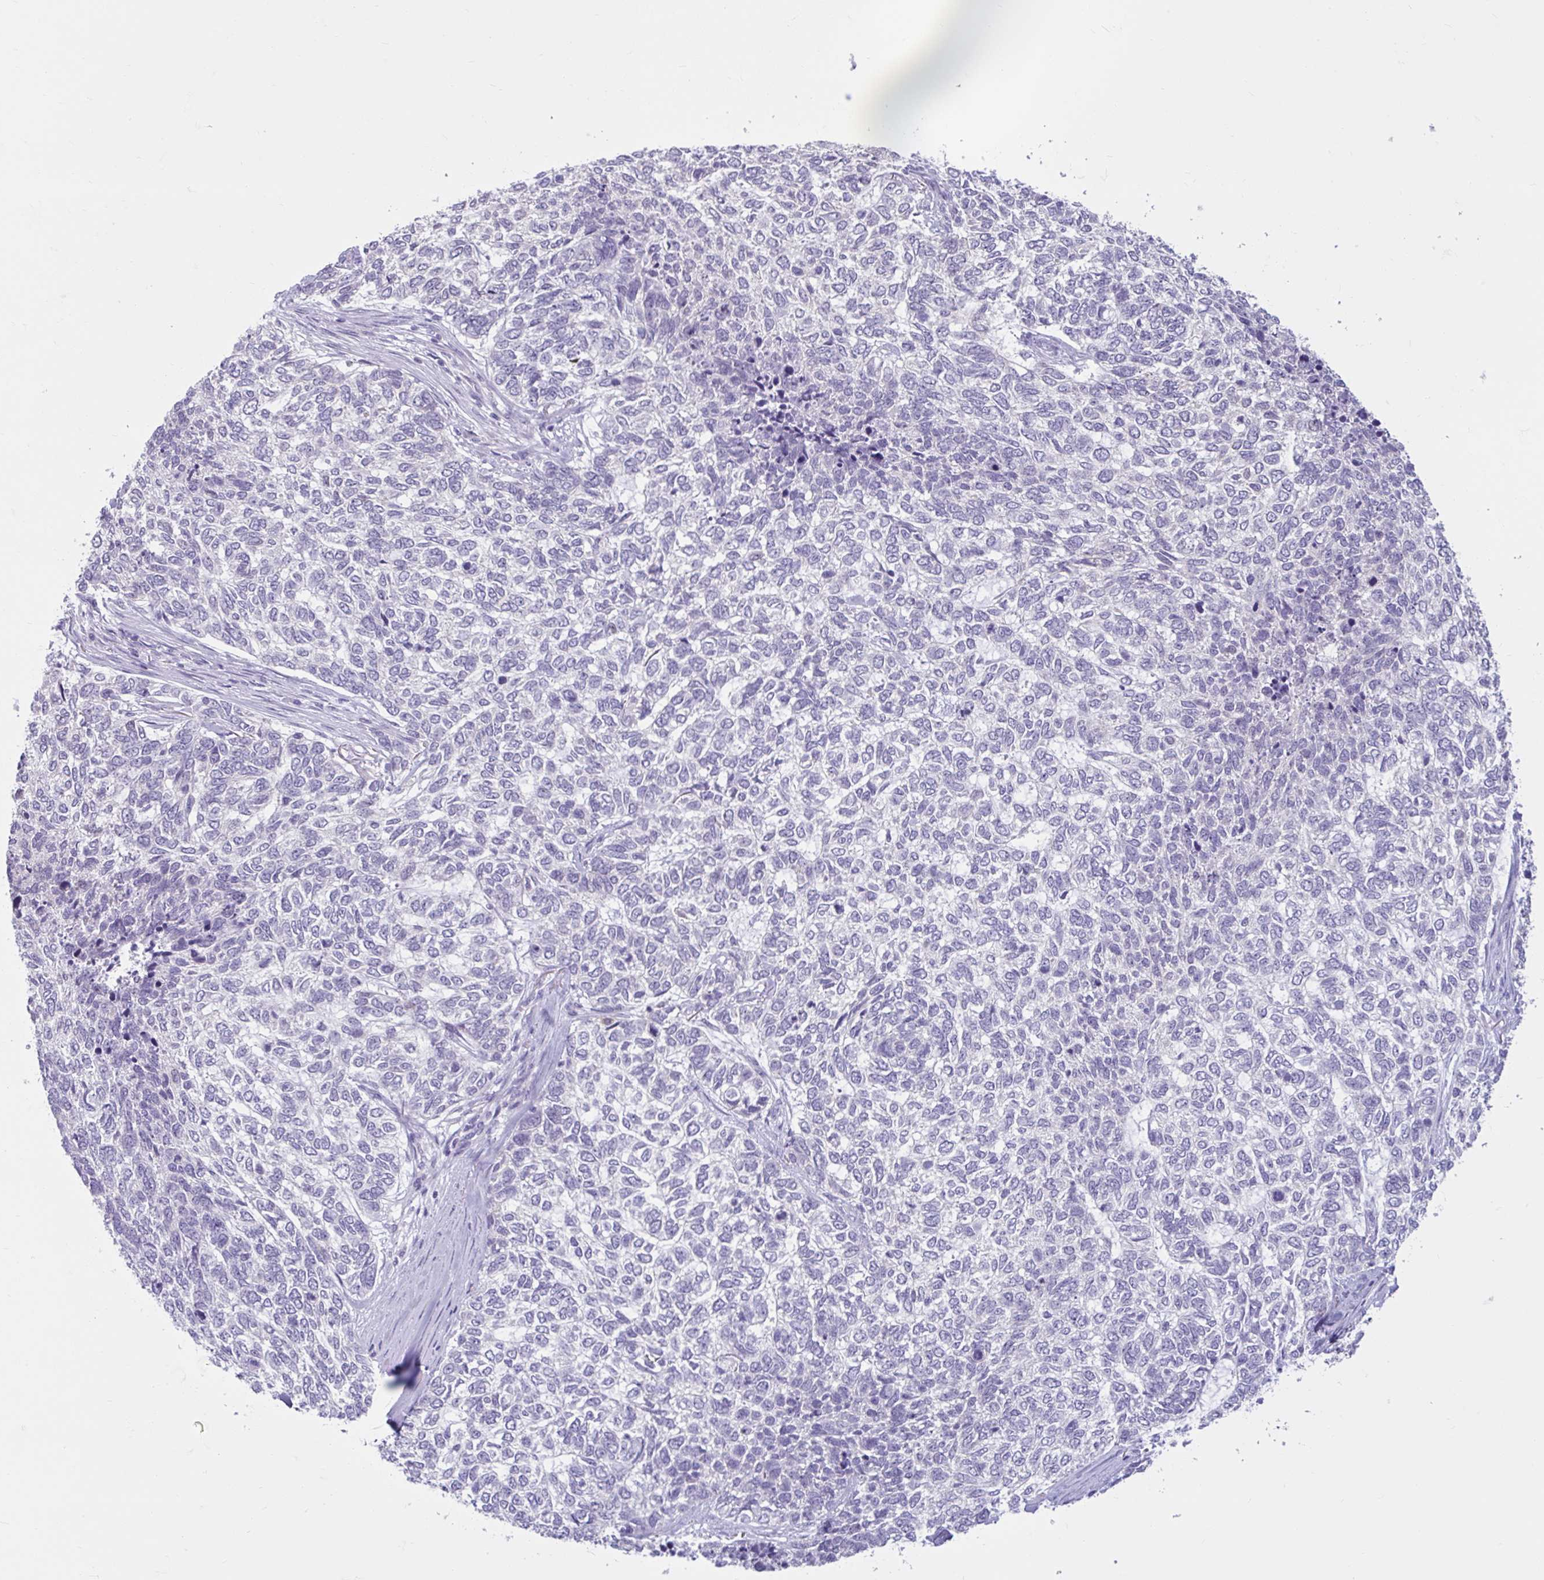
{"staining": {"intensity": "negative", "quantity": "none", "location": "none"}, "tissue": "skin cancer", "cell_type": "Tumor cells", "image_type": "cancer", "snomed": [{"axis": "morphology", "description": "Basal cell carcinoma"}, {"axis": "topography", "description": "Skin"}], "caption": "IHC of human skin basal cell carcinoma exhibits no staining in tumor cells.", "gene": "FAM153A", "patient": {"sex": "female", "age": 65}}